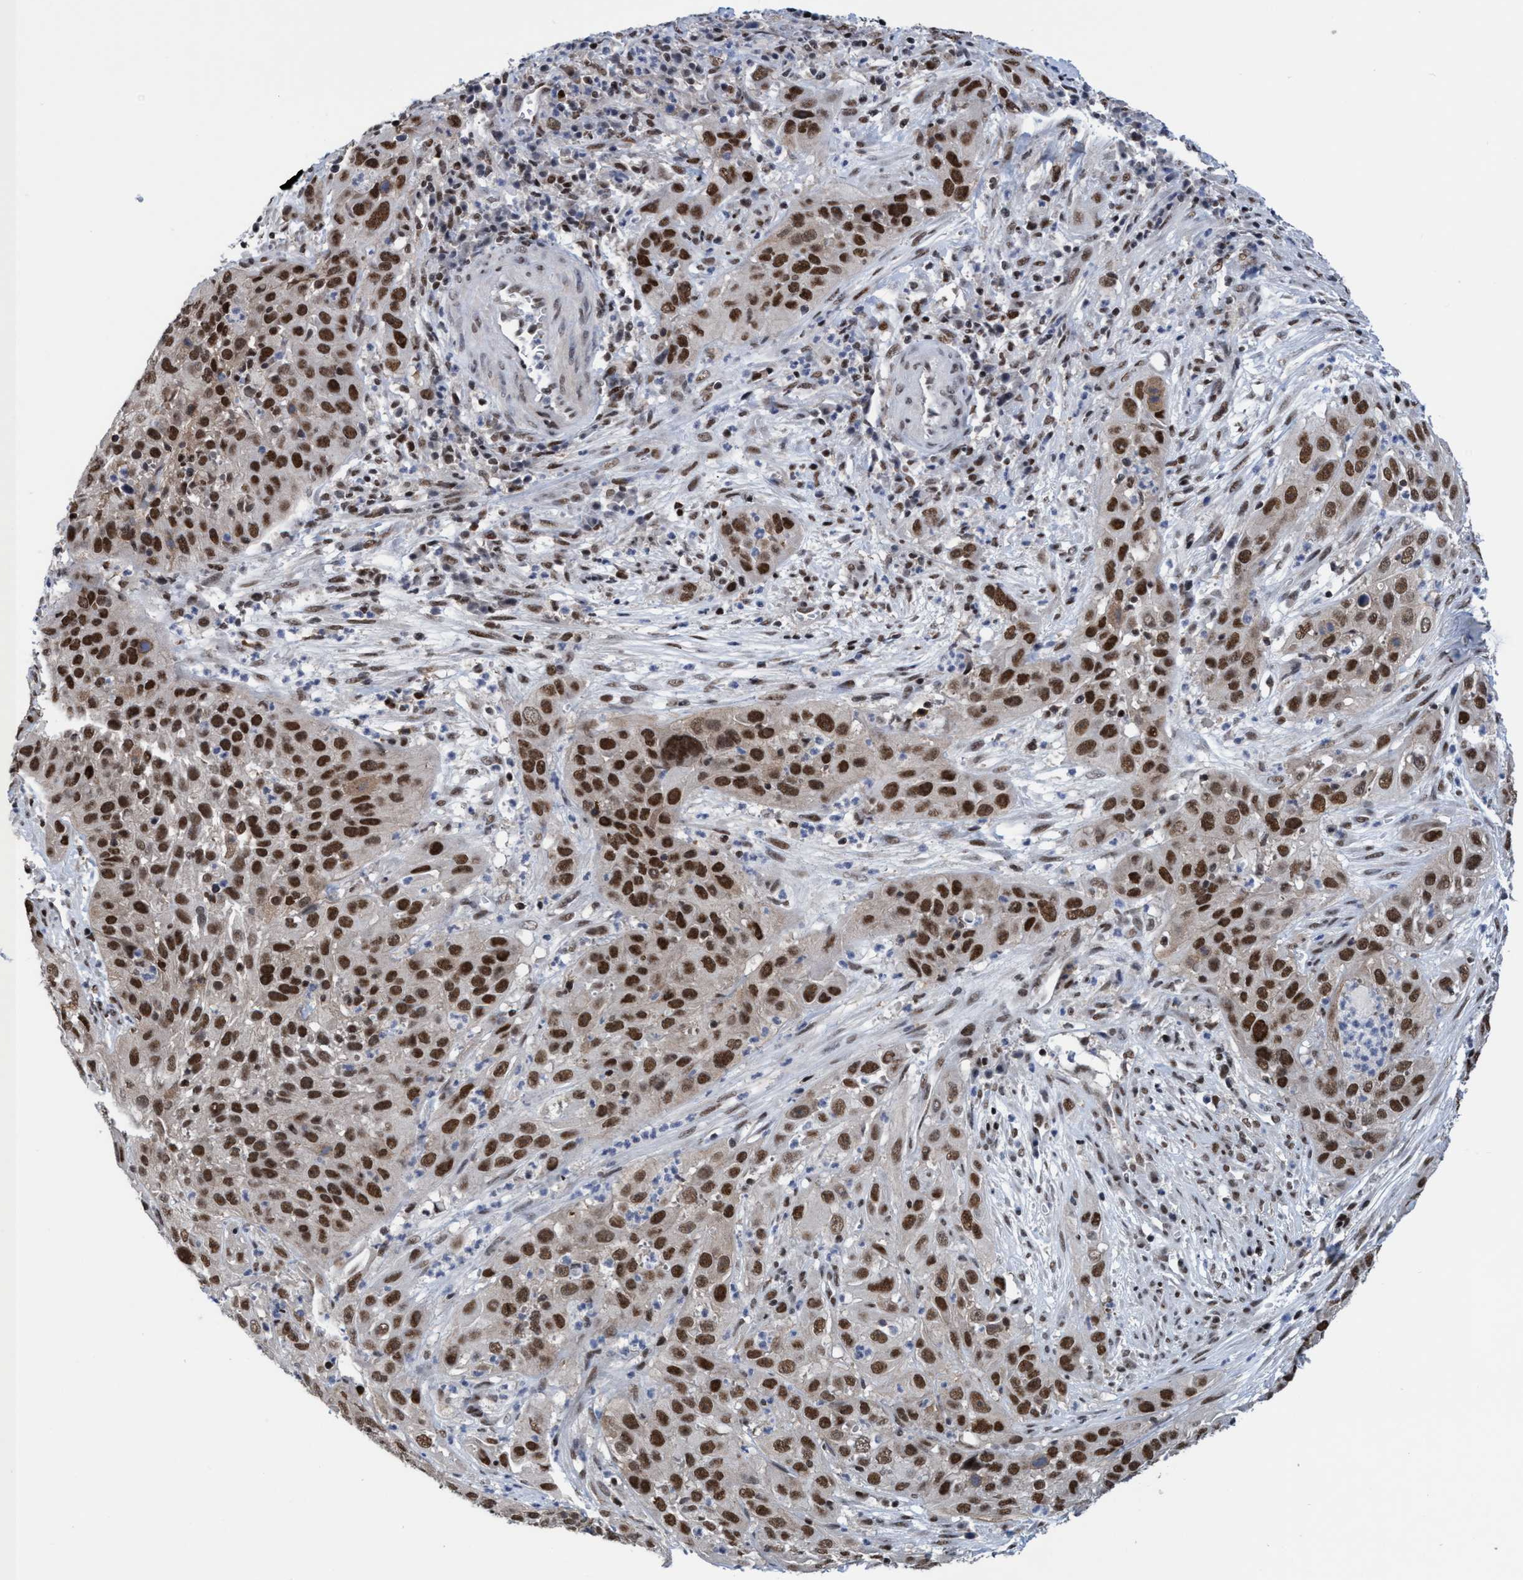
{"staining": {"intensity": "strong", "quantity": ">75%", "location": "nuclear"}, "tissue": "cervical cancer", "cell_type": "Tumor cells", "image_type": "cancer", "snomed": [{"axis": "morphology", "description": "Squamous cell carcinoma, NOS"}, {"axis": "topography", "description": "Cervix"}], "caption": "A brown stain labels strong nuclear expression of a protein in cervical squamous cell carcinoma tumor cells. (brown staining indicates protein expression, while blue staining denotes nuclei).", "gene": "C9orf78", "patient": {"sex": "female", "age": 32}}